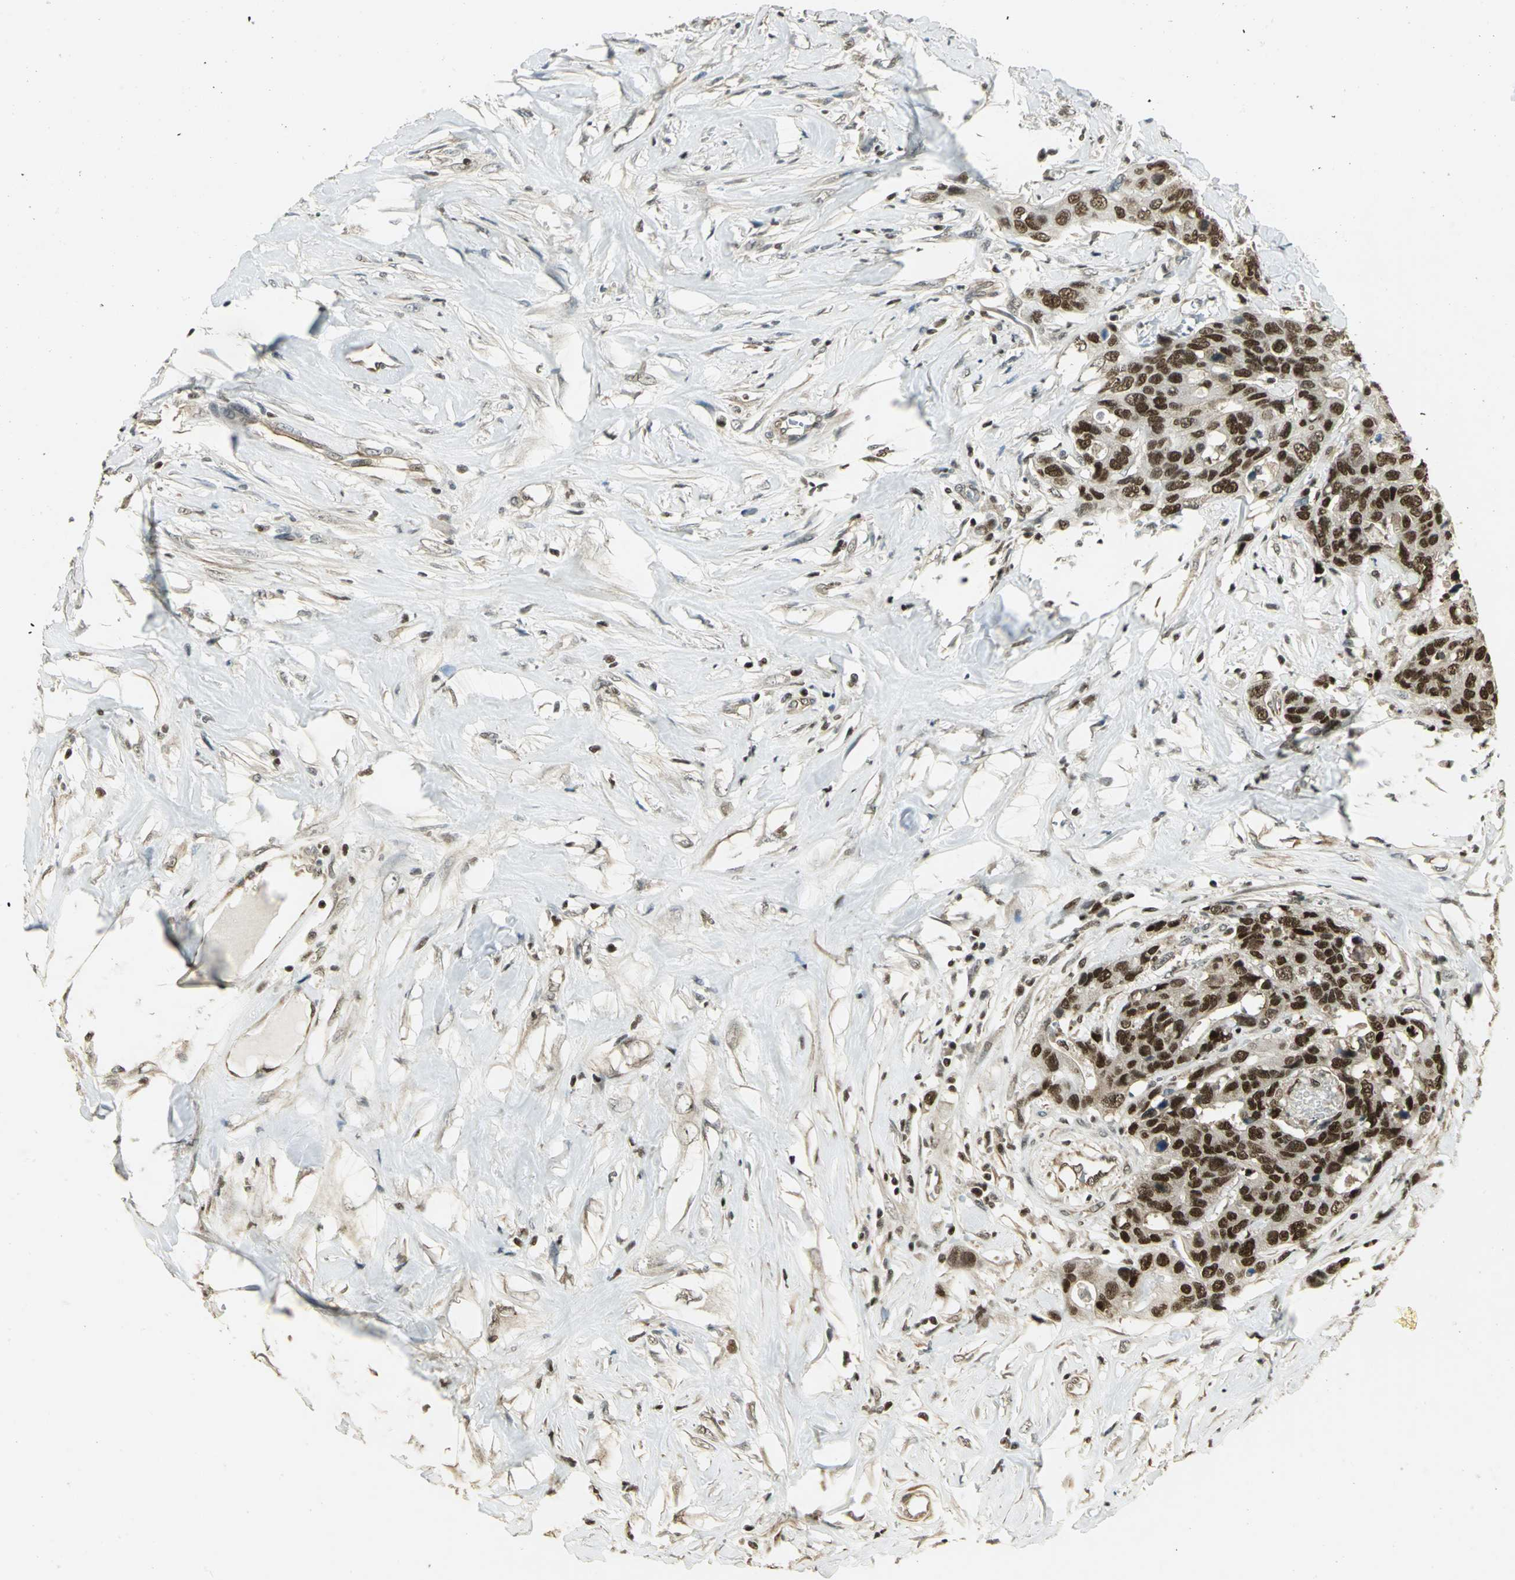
{"staining": {"intensity": "strong", "quantity": ">75%", "location": "nuclear"}, "tissue": "colorectal cancer", "cell_type": "Tumor cells", "image_type": "cancer", "snomed": [{"axis": "morphology", "description": "Adenocarcinoma, NOS"}, {"axis": "topography", "description": "Rectum"}], "caption": "Colorectal cancer (adenocarcinoma) stained for a protein (brown) demonstrates strong nuclear positive expression in about >75% of tumor cells.", "gene": "ELF1", "patient": {"sex": "male", "age": 55}}